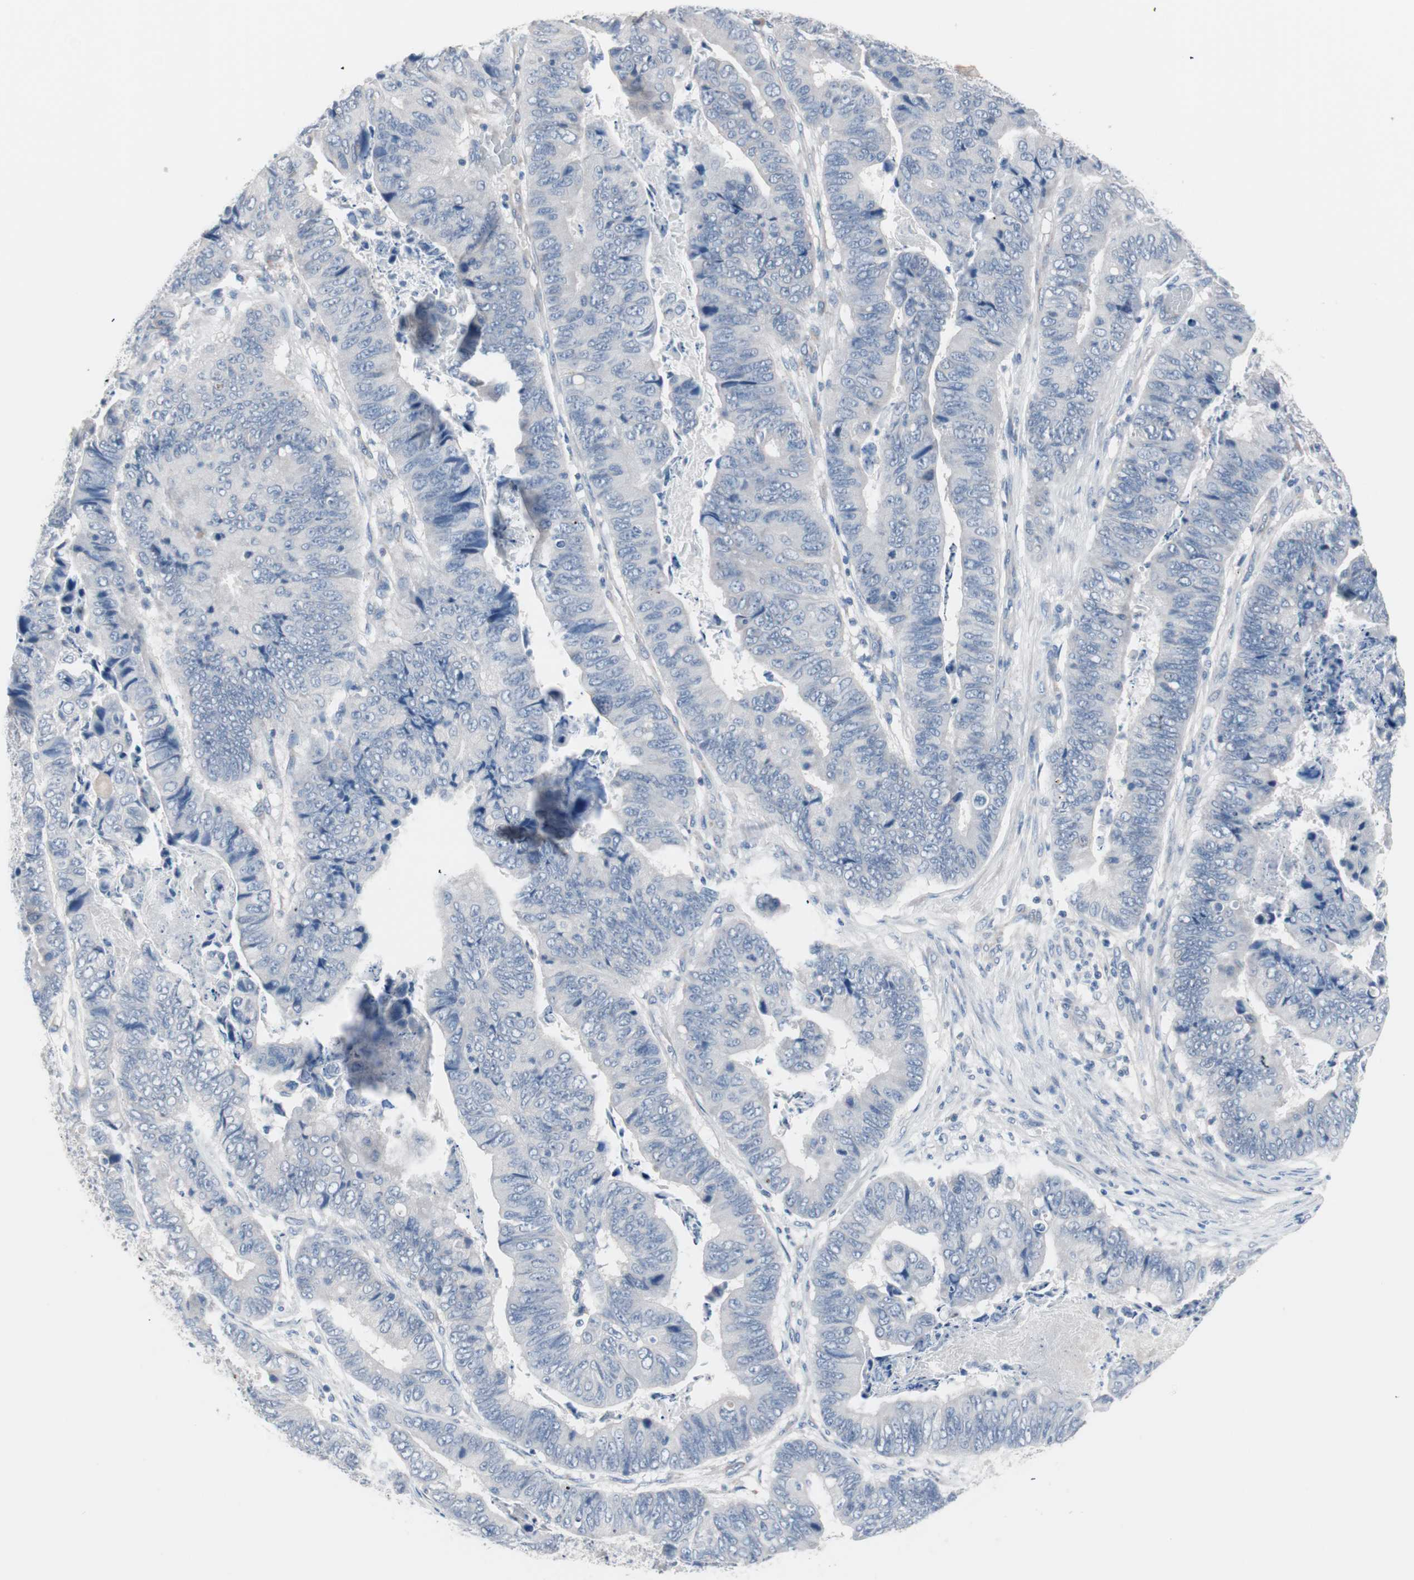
{"staining": {"intensity": "negative", "quantity": "none", "location": "none"}, "tissue": "stomach cancer", "cell_type": "Tumor cells", "image_type": "cancer", "snomed": [{"axis": "morphology", "description": "Adenocarcinoma, NOS"}, {"axis": "topography", "description": "Stomach, lower"}], "caption": "Protein analysis of stomach cancer displays no significant expression in tumor cells.", "gene": "ULBP1", "patient": {"sex": "male", "age": 77}}